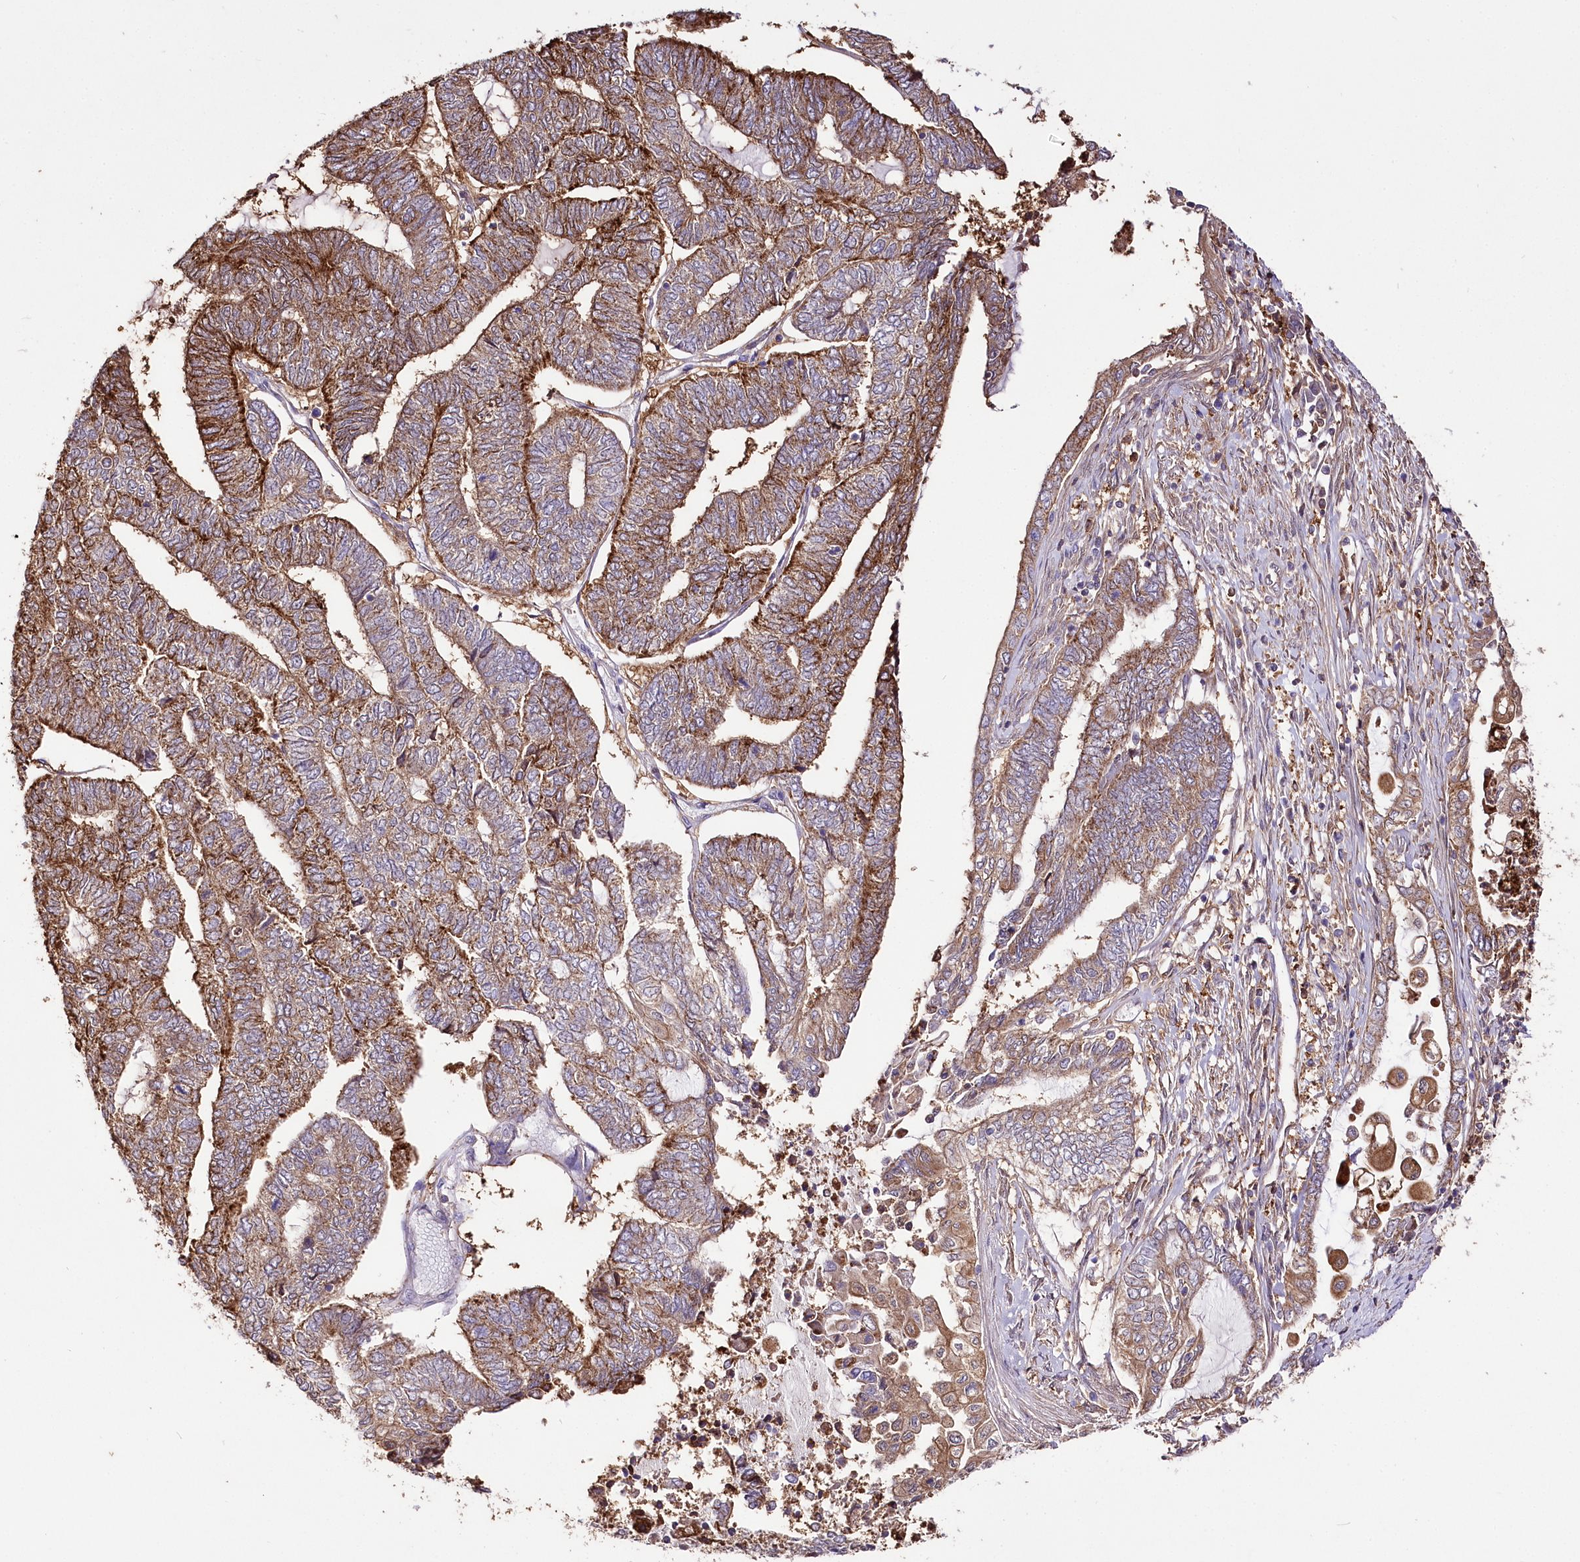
{"staining": {"intensity": "strong", "quantity": ">75%", "location": "cytoplasmic/membranous"}, "tissue": "endometrial cancer", "cell_type": "Tumor cells", "image_type": "cancer", "snomed": [{"axis": "morphology", "description": "Adenocarcinoma, NOS"}, {"axis": "topography", "description": "Uterus"}, {"axis": "topography", "description": "Endometrium"}], "caption": "The immunohistochemical stain shows strong cytoplasmic/membranous positivity in tumor cells of adenocarcinoma (endometrial) tissue.", "gene": "UGP2", "patient": {"sex": "female", "age": 70}}